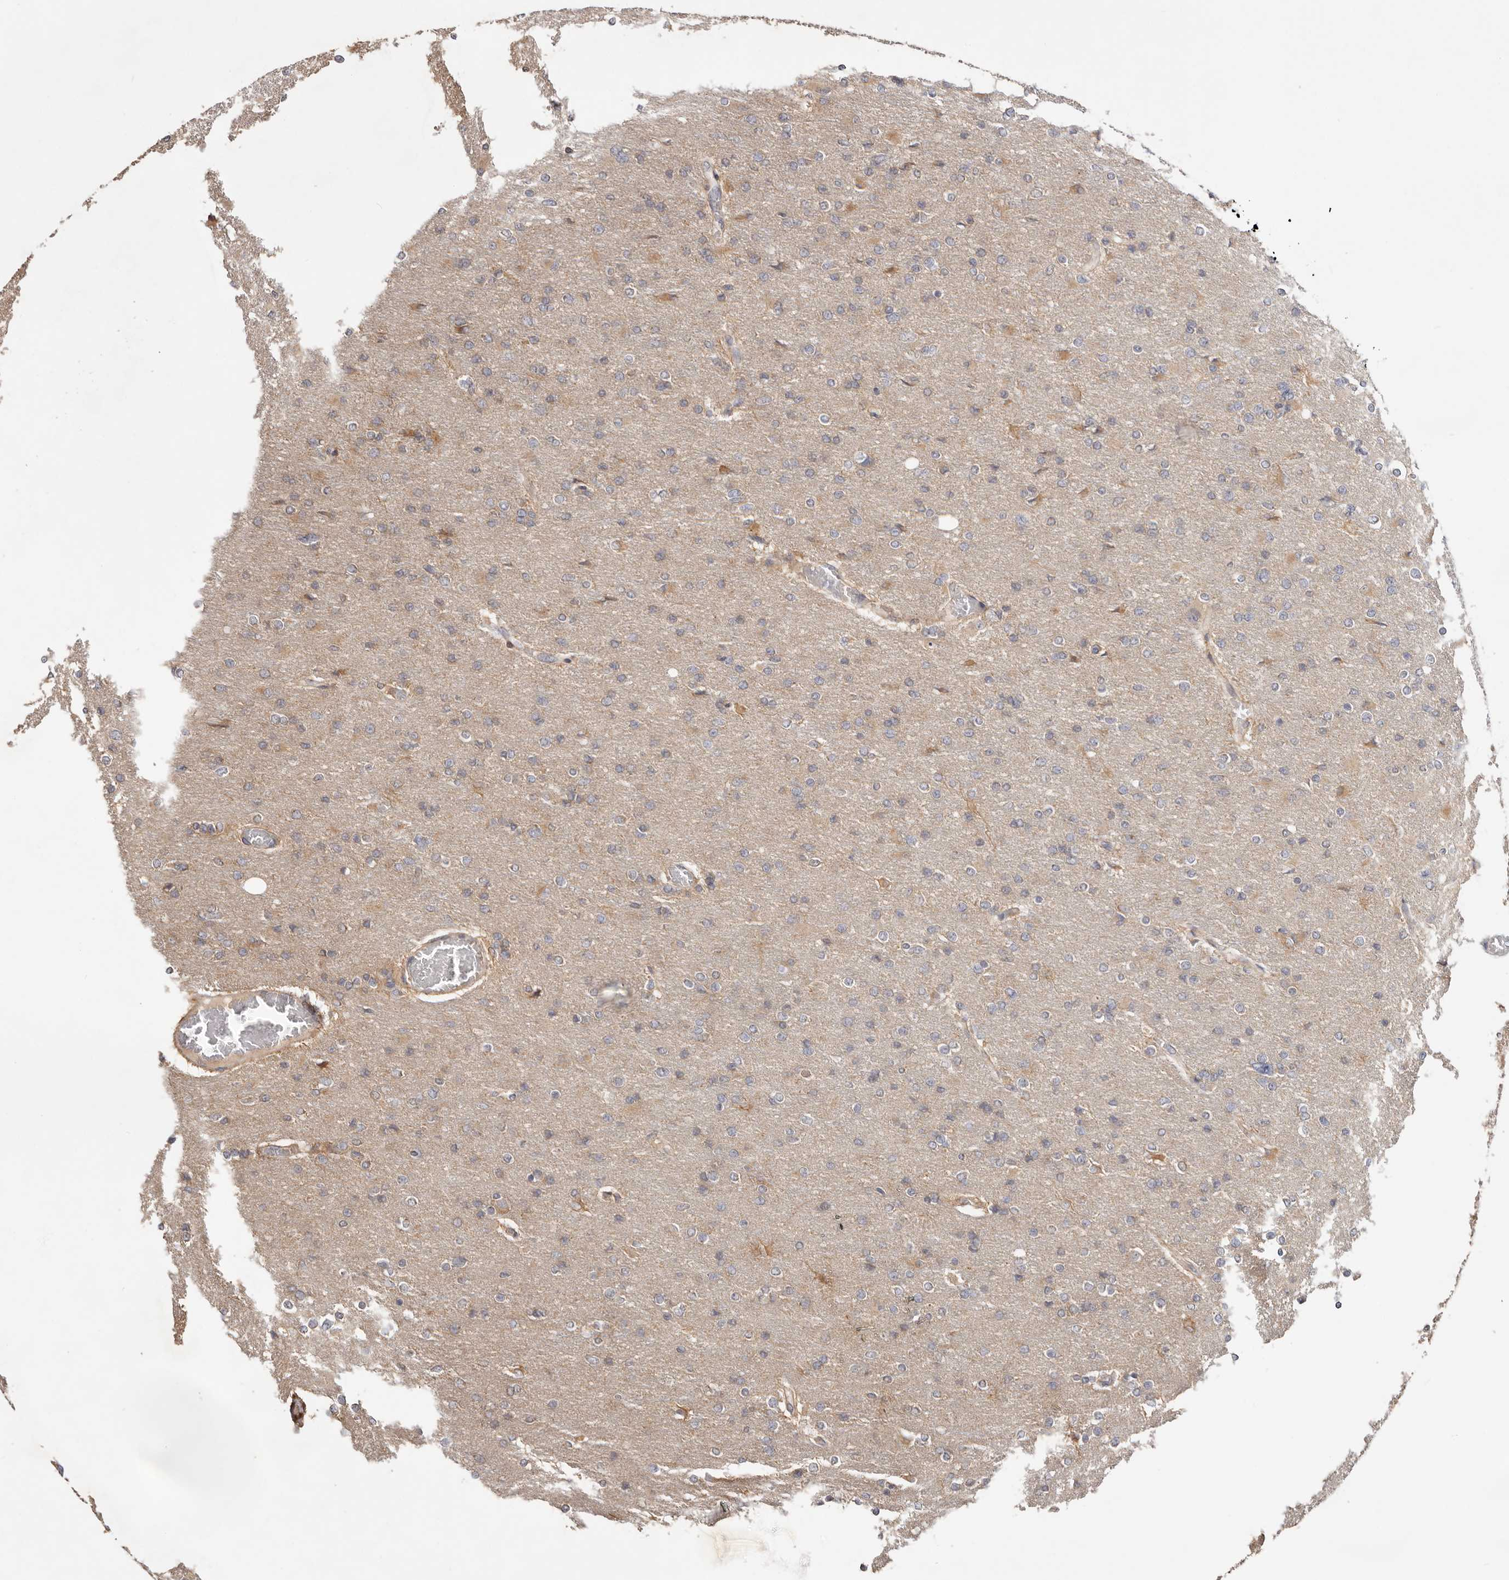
{"staining": {"intensity": "weak", "quantity": "25%-75%", "location": "cytoplasmic/membranous"}, "tissue": "glioma", "cell_type": "Tumor cells", "image_type": "cancer", "snomed": [{"axis": "morphology", "description": "Glioma, malignant, High grade"}, {"axis": "topography", "description": "Cerebral cortex"}], "caption": "Immunohistochemistry (IHC) of glioma demonstrates low levels of weak cytoplasmic/membranous positivity in about 25%-75% of tumor cells.", "gene": "LRP6", "patient": {"sex": "female", "age": 36}}